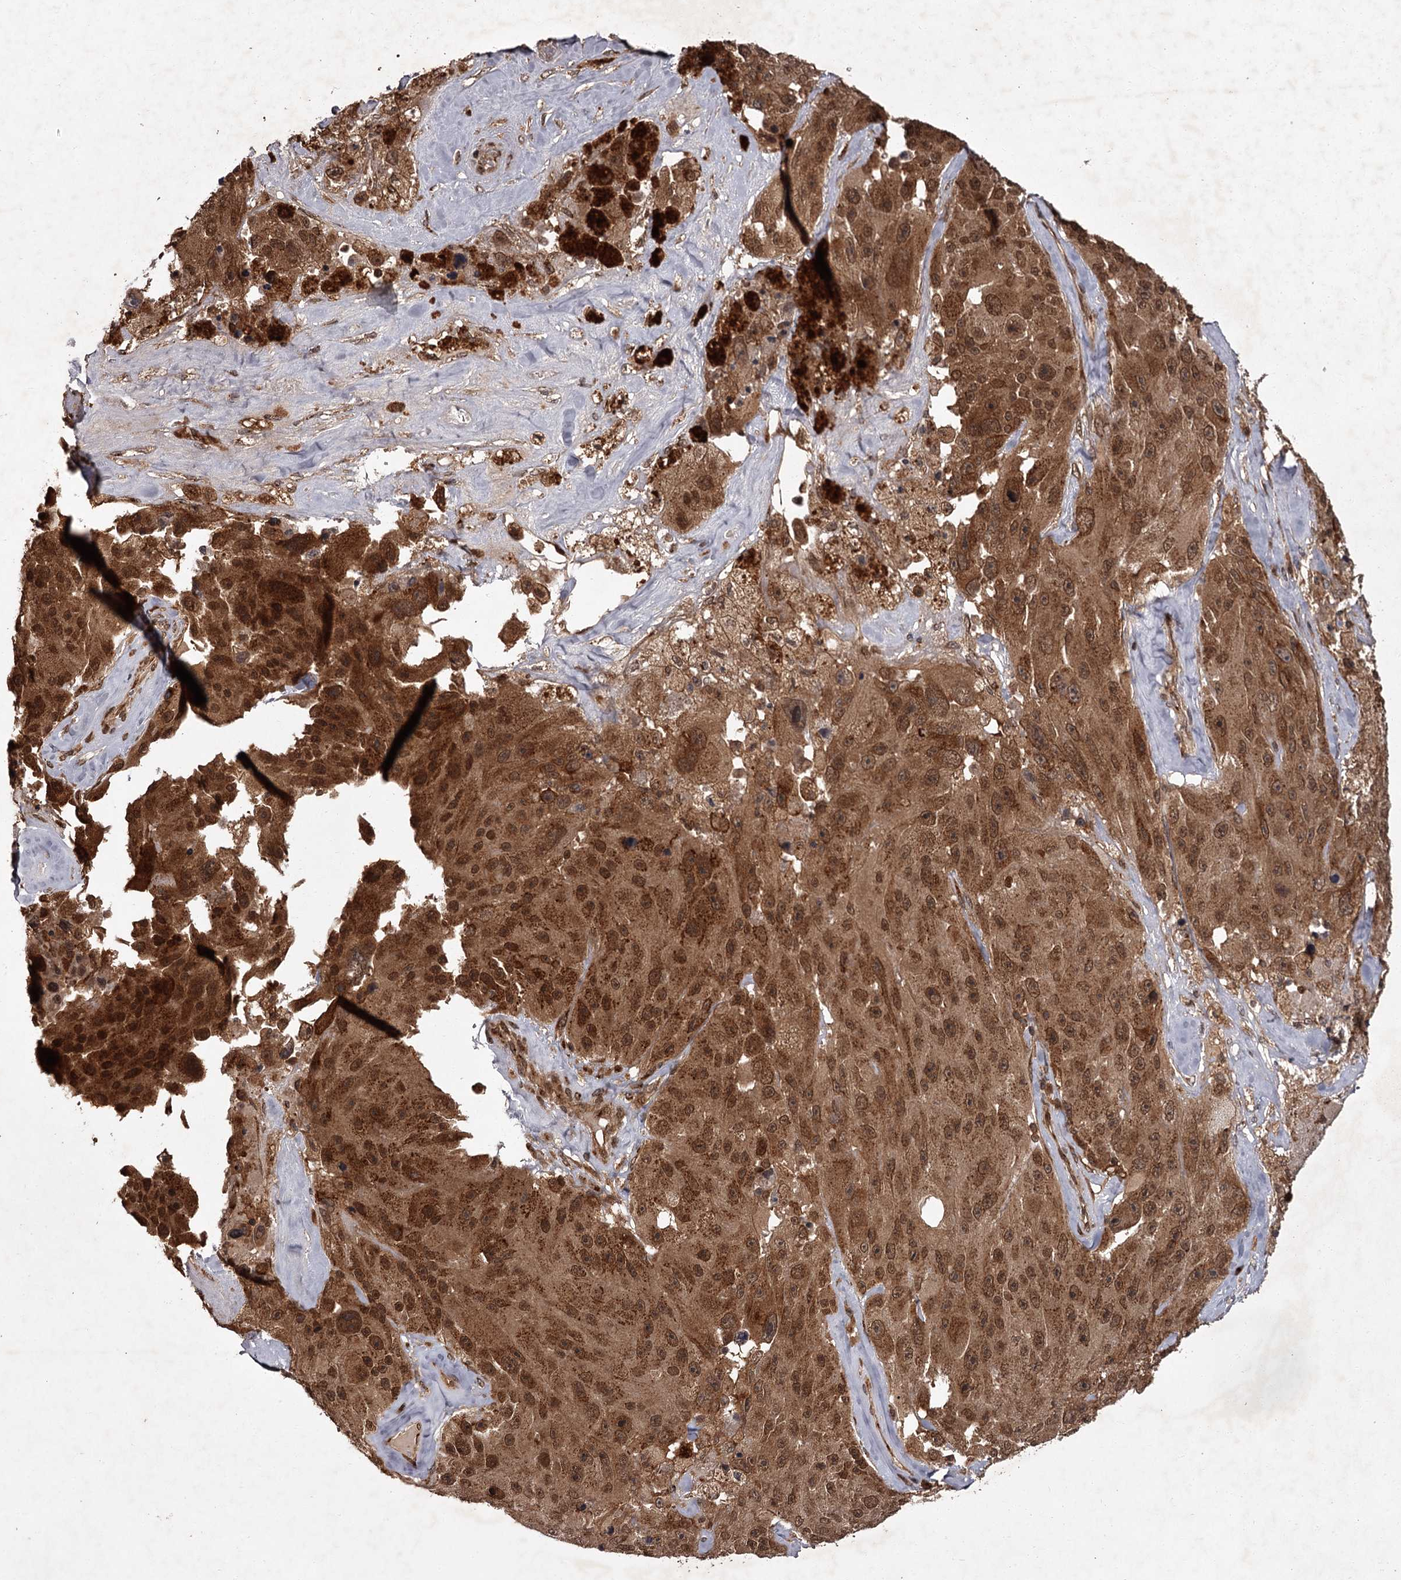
{"staining": {"intensity": "moderate", "quantity": ">75%", "location": "cytoplasmic/membranous,nuclear"}, "tissue": "melanoma", "cell_type": "Tumor cells", "image_type": "cancer", "snomed": [{"axis": "morphology", "description": "Malignant melanoma, Metastatic site"}, {"axis": "topography", "description": "Lymph node"}], "caption": "A photomicrograph of human malignant melanoma (metastatic site) stained for a protein shows moderate cytoplasmic/membranous and nuclear brown staining in tumor cells.", "gene": "TBC1D23", "patient": {"sex": "male", "age": 62}}